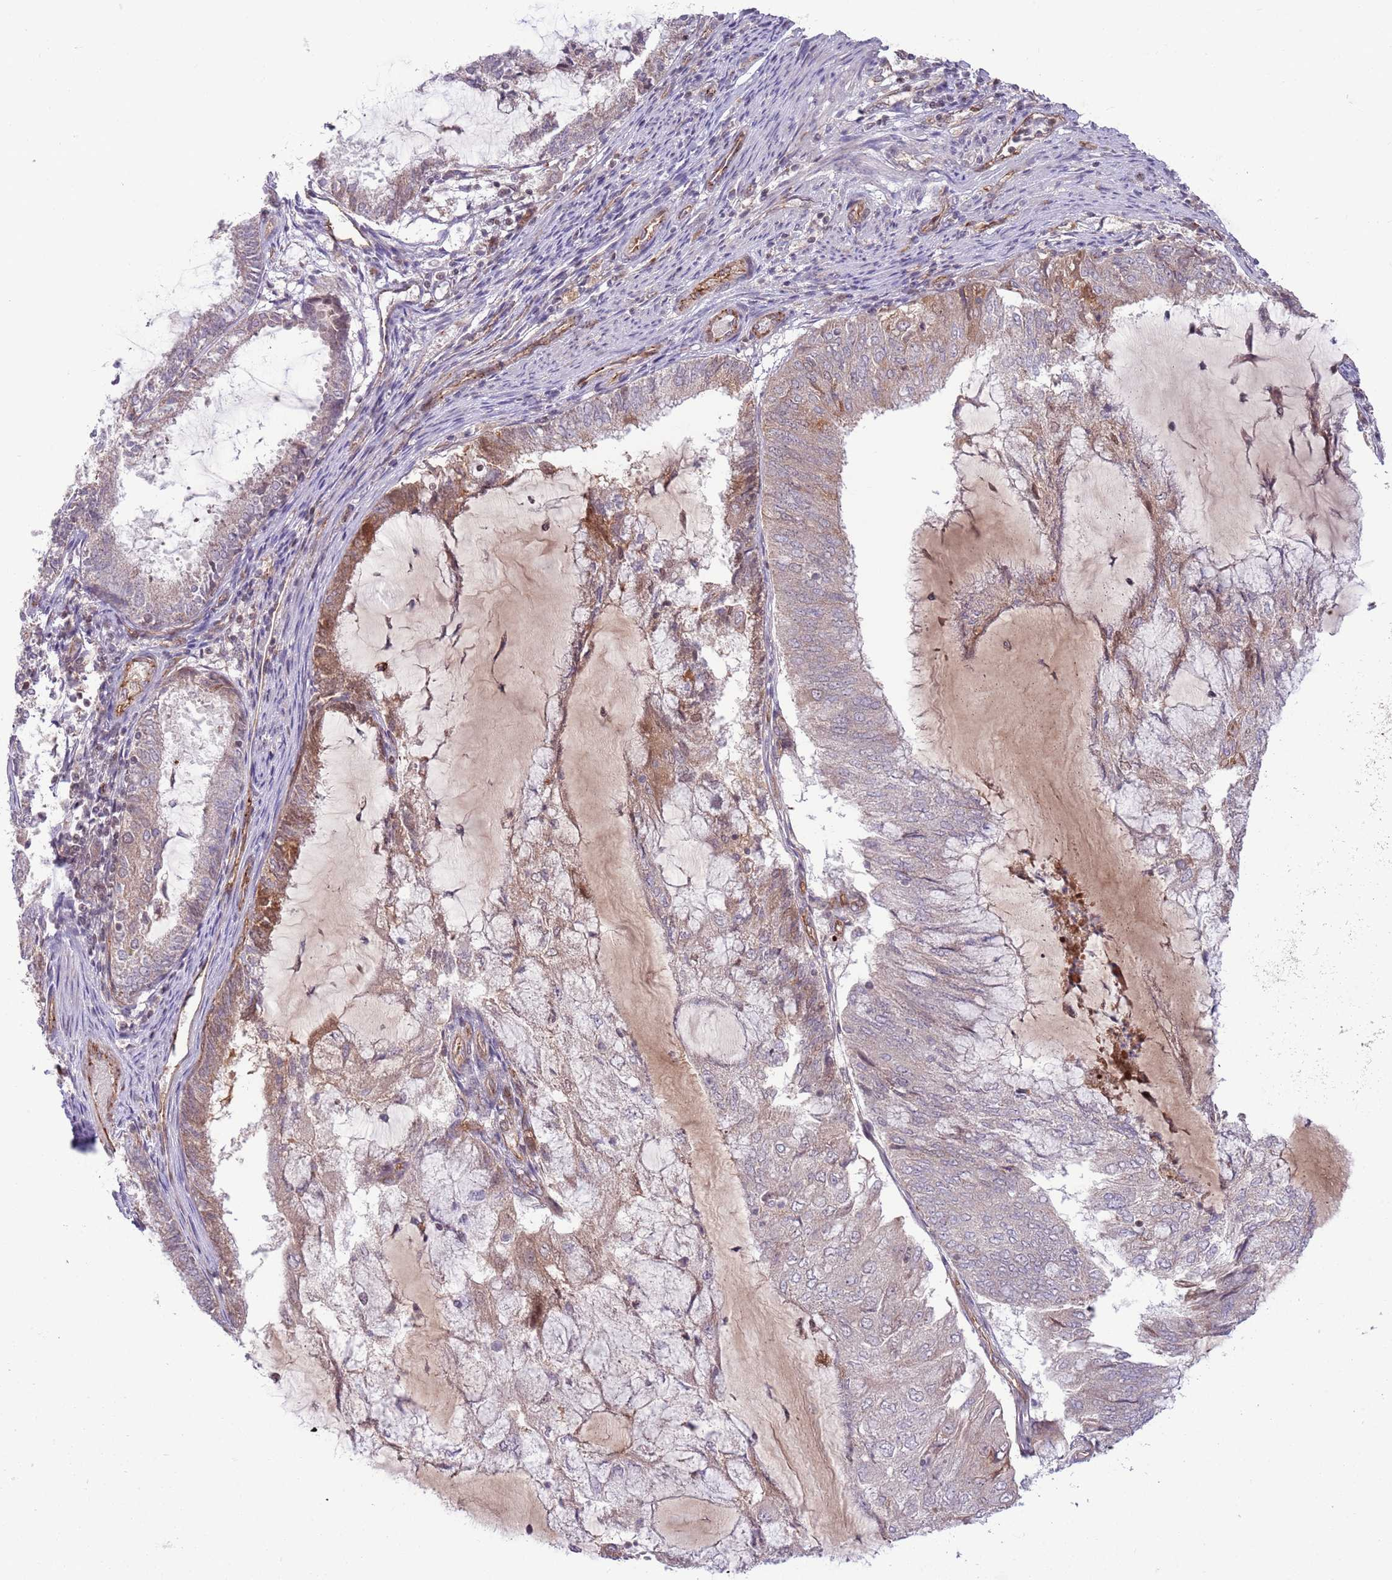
{"staining": {"intensity": "weak", "quantity": "25%-75%", "location": "cytoplasmic/membranous"}, "tissue": "endometrial cancer", "cell_type": "Tumor cells", "image_type": "cancer", "snomed": [{"axis": "morphology", "description": "Adenocarcinoma, NOS"}, {"axis": "topography", "description": "Endometrium"}], "caption": "A brown stain shows weak cytoplasmic/membranous staining of a protein in human endometrial cancer tumor cells. Nuclei are stained in blue.", "gene": "DPP10", "patient": {"sex": "female", "age": 81}}